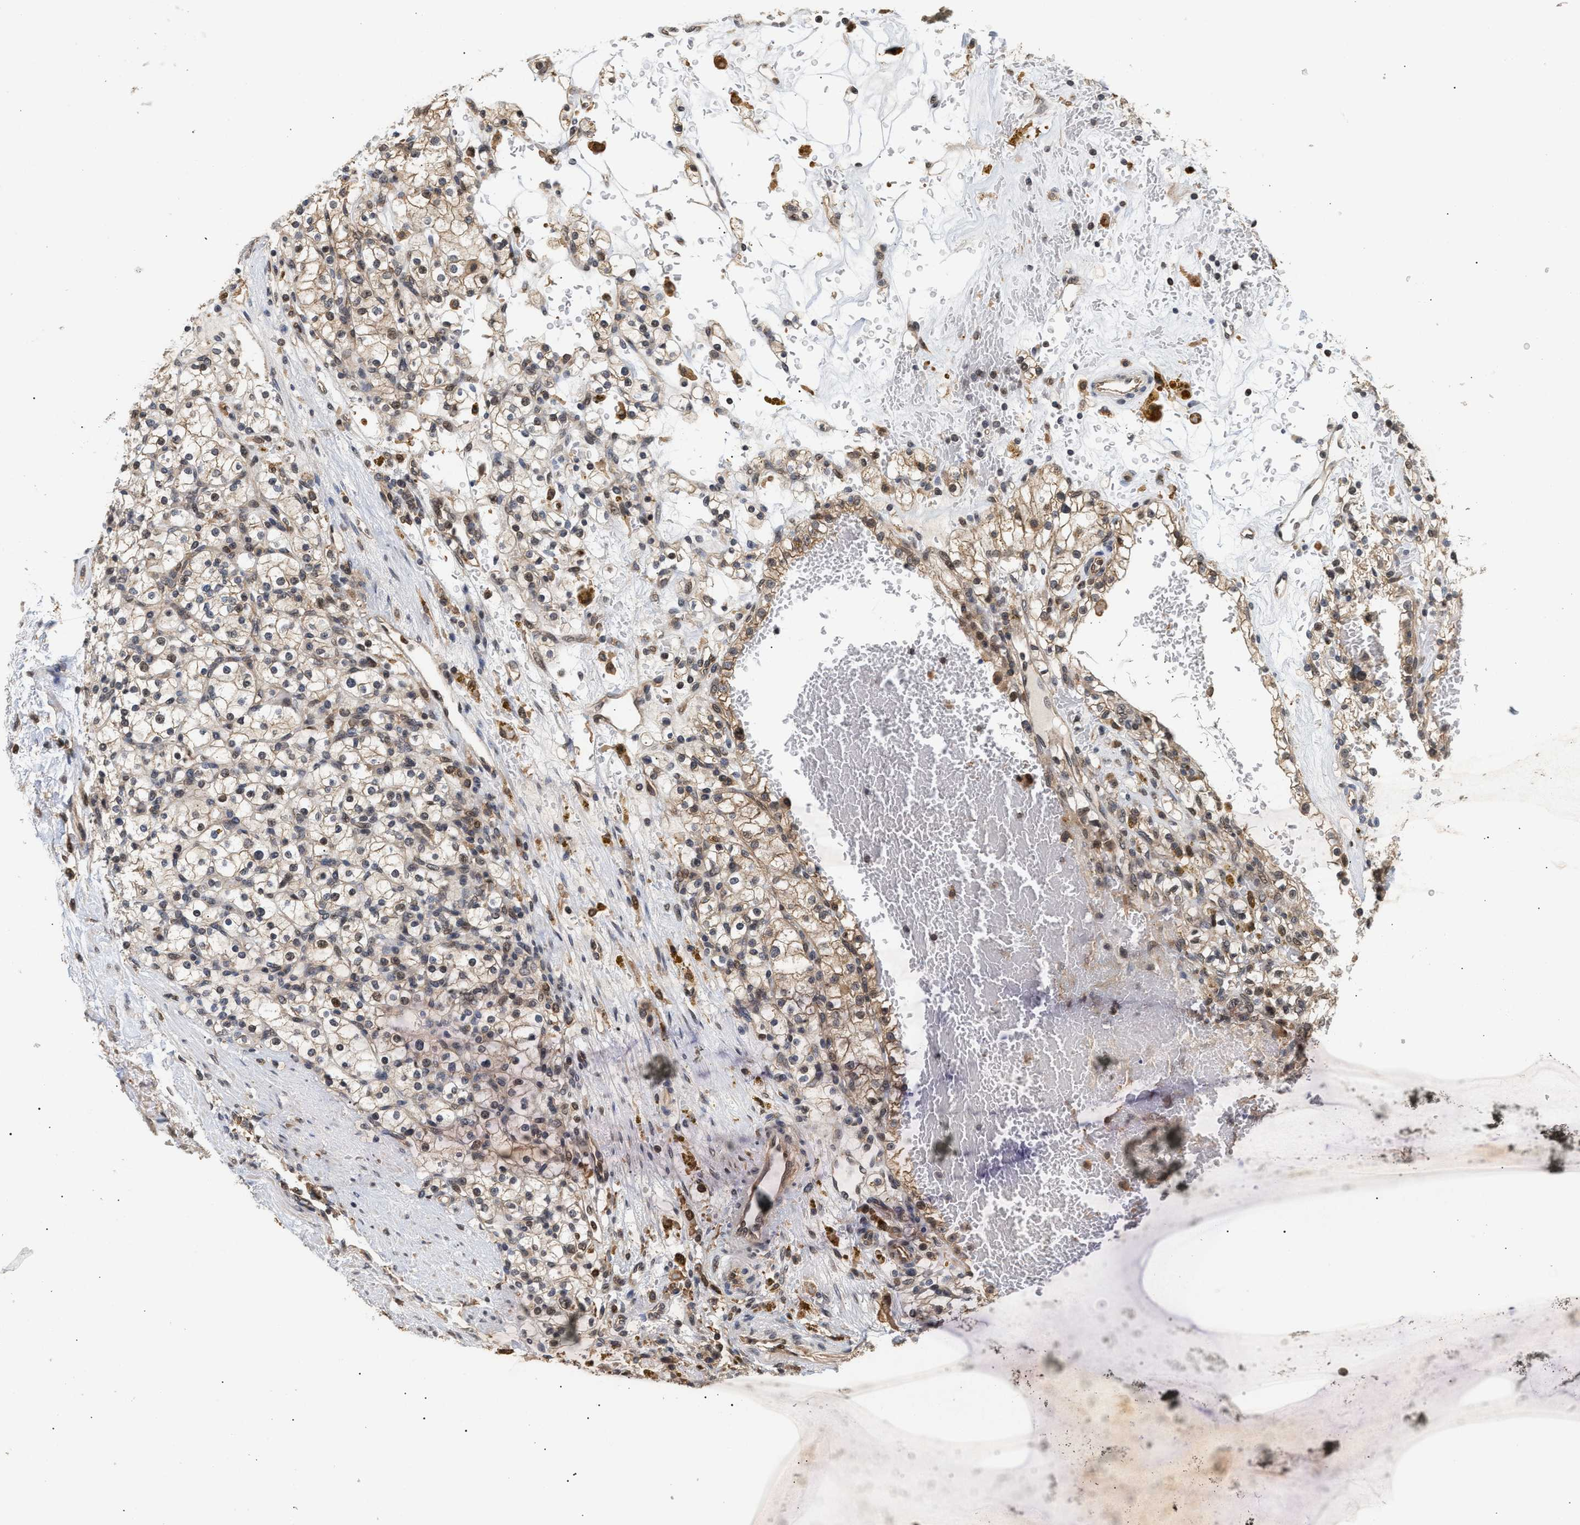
{"staining": {"intensity": "weak", "quantity": "<25%", "location": "cytoplasmic/membranous,nuclear"}, "tissue": "renal cancer", "cell_type": "Tumor cells", "image_type": "cancer", "snomed": [{"axis": "morphology", "description": "Normal tissue, NOS"}, {"axis": "morphology", "description": "Adenocarcinoma, NOS"}, {"axis": "topography", "description": "Kidney"}], "caption": "This is an immunohistochemistry histopathology image of renal cancer (adenocarcinoma). There is no positivity in tumor cells.", "gene": "ABHD5", "patient": {"sex": "female", "age": 55}}